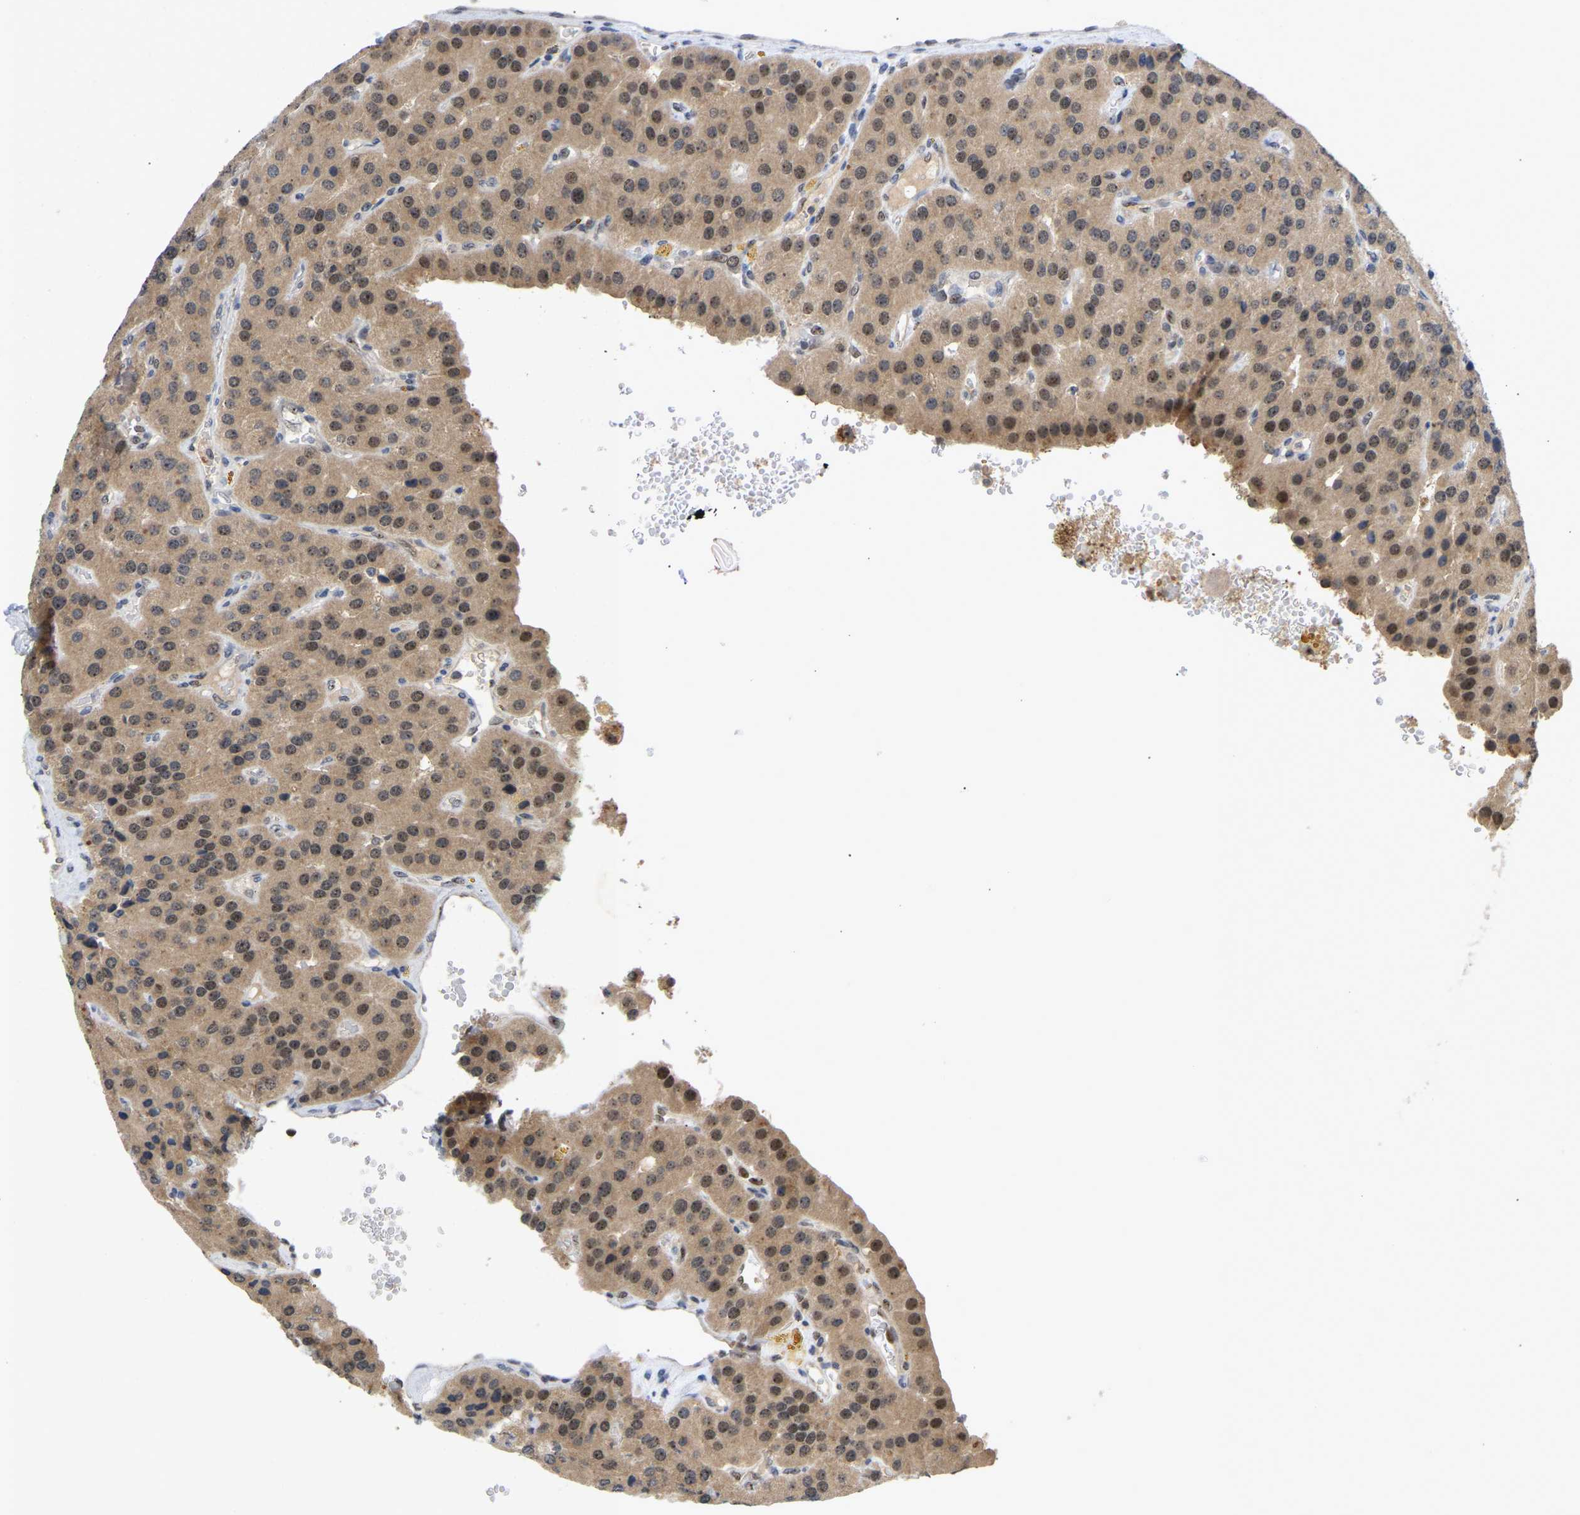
{"staining": {"intensity": "moderate", "quantity": ">75%", "location": "cytoplasmic/membranous,nuclear"}, "tissue": "parathyroid gland", "cell_type": "Glandular cells", "image_type": "normal", "snomed": [{"axis": "morphology", "description": "Normal tissue, NOS"}, {"axis": "morphology", "description": "Adenoma, NOS"}, {"axis": "topography", "description": "Parathyroid gland"}], "caption": "Parathyroid gland stained with immunohistochemistry shows moderate cytoplasmic/membranous,nuclear expression in about >75% of glandular cells.", "gene": "NLE1", "patient": {"sex": "female", "age": 86}}